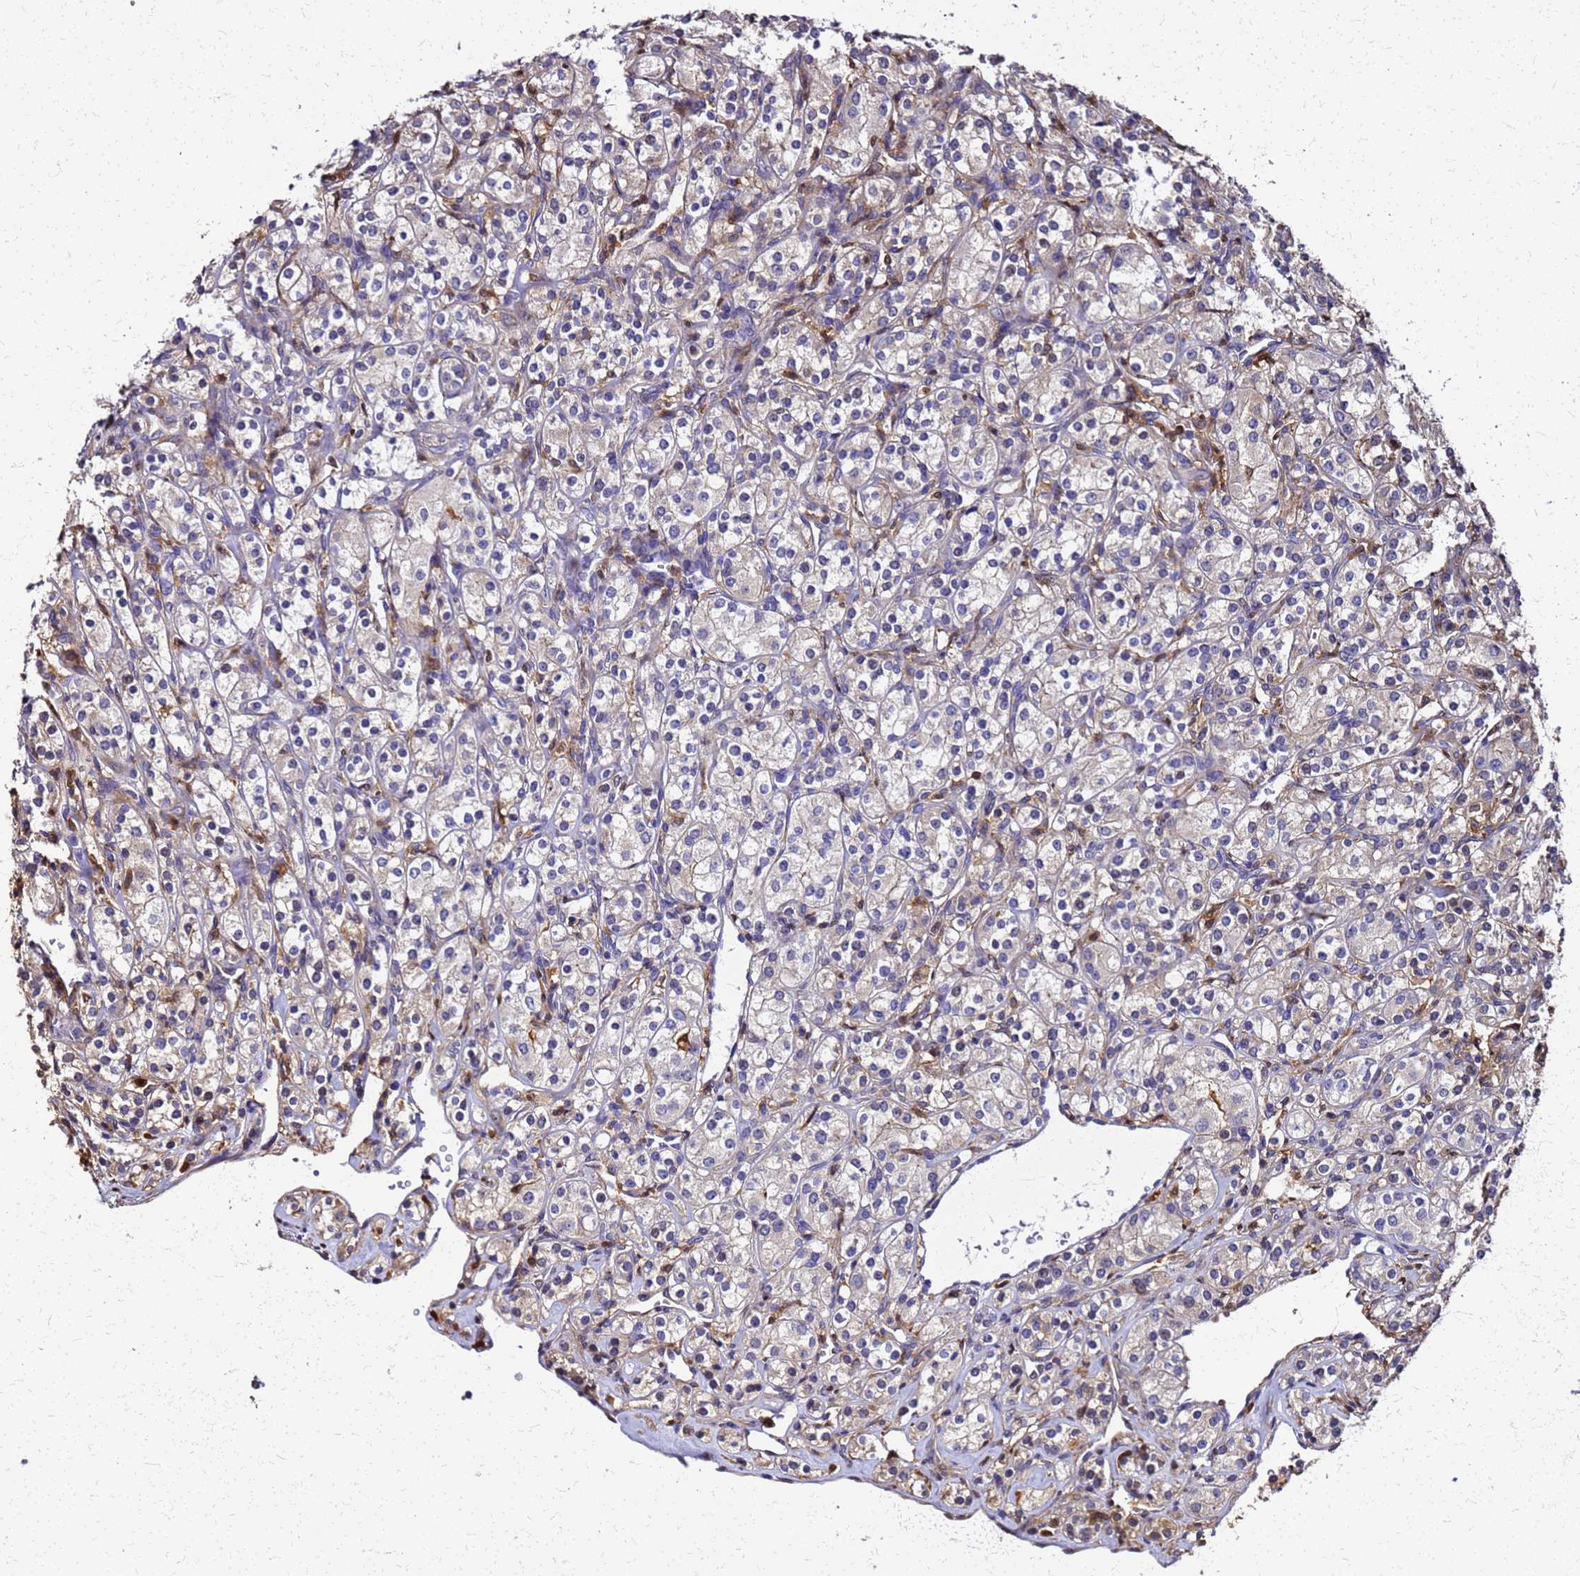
{"staining": {"intensity": "negative", "quantity": "none", "location": "none"}, "tissue": "renal cancer", "cell_type": "Tumor cells", "image_type": "cancer", "snomed": [{"axis": "morphology", "description": "Adenocarcinoma, NOS"}, {"axis": "topography", "description": "Kidney"}], "caption": "Tumor cells are negative for brown protein staining in renal cancer (adenocarcinoma). (Immunohistochemistry (ihc), brightfield microscopy, high magnification).", "gene": "S100A11", "patient": {"sex": "male", "age": 77}}